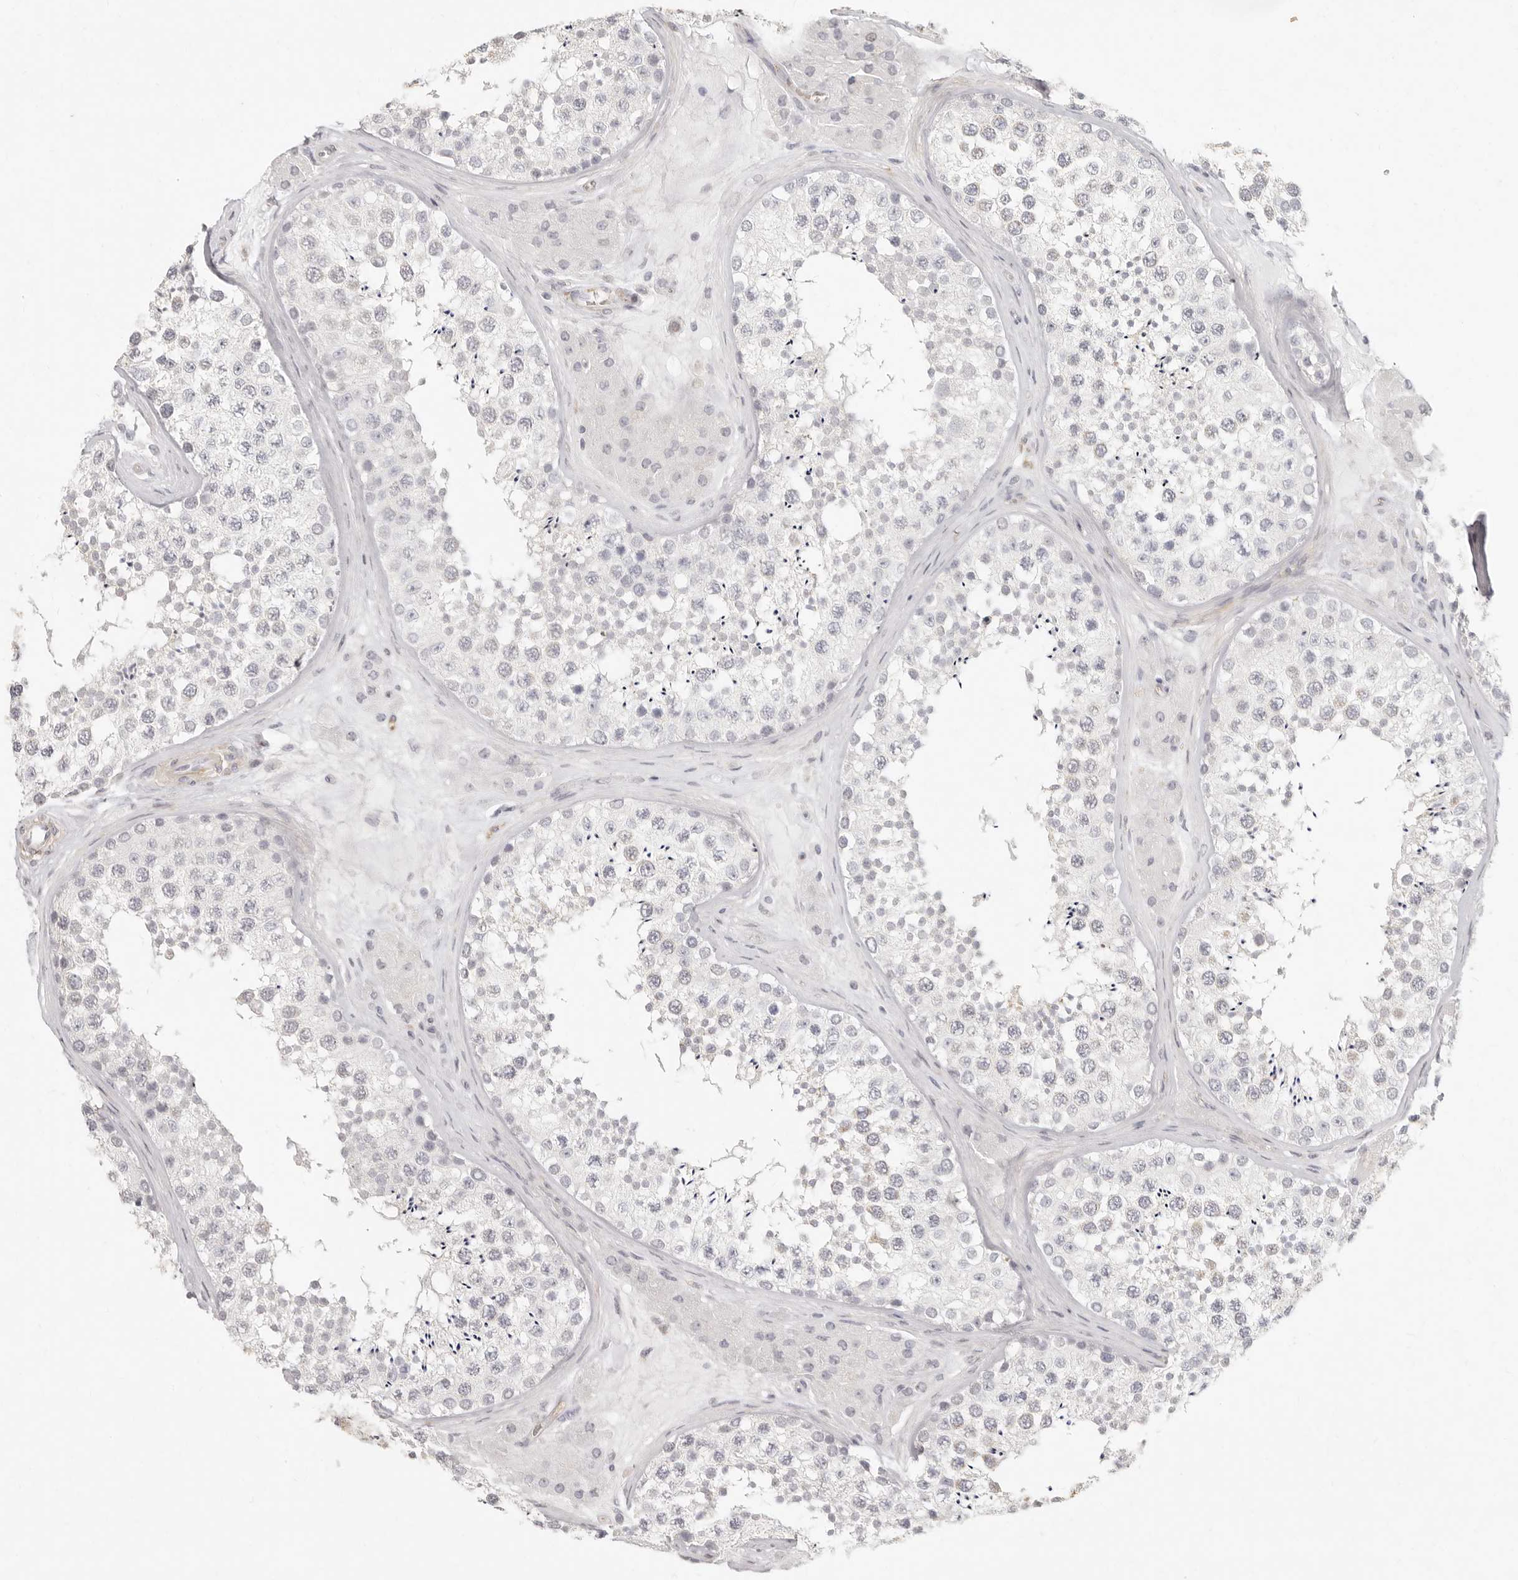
{"staining": {"intensity": "negative", "quantity": "none", "location": "none"}, "tissue": "testis", "cell_type": "Cells in seminiferous ducts", "image_type": "normal", "snomed": [{"axis": "morphology", "description": "Normal tissue, NOS"}, {"axis": "topography", "description": "Testis"}], "caption": "Testis stained for a protein using immunohistochemistry reveals no staining cells in seminiferous ducts.", "gene": "NIBAN1", "patient": {"sex": "male", "age": 46}}